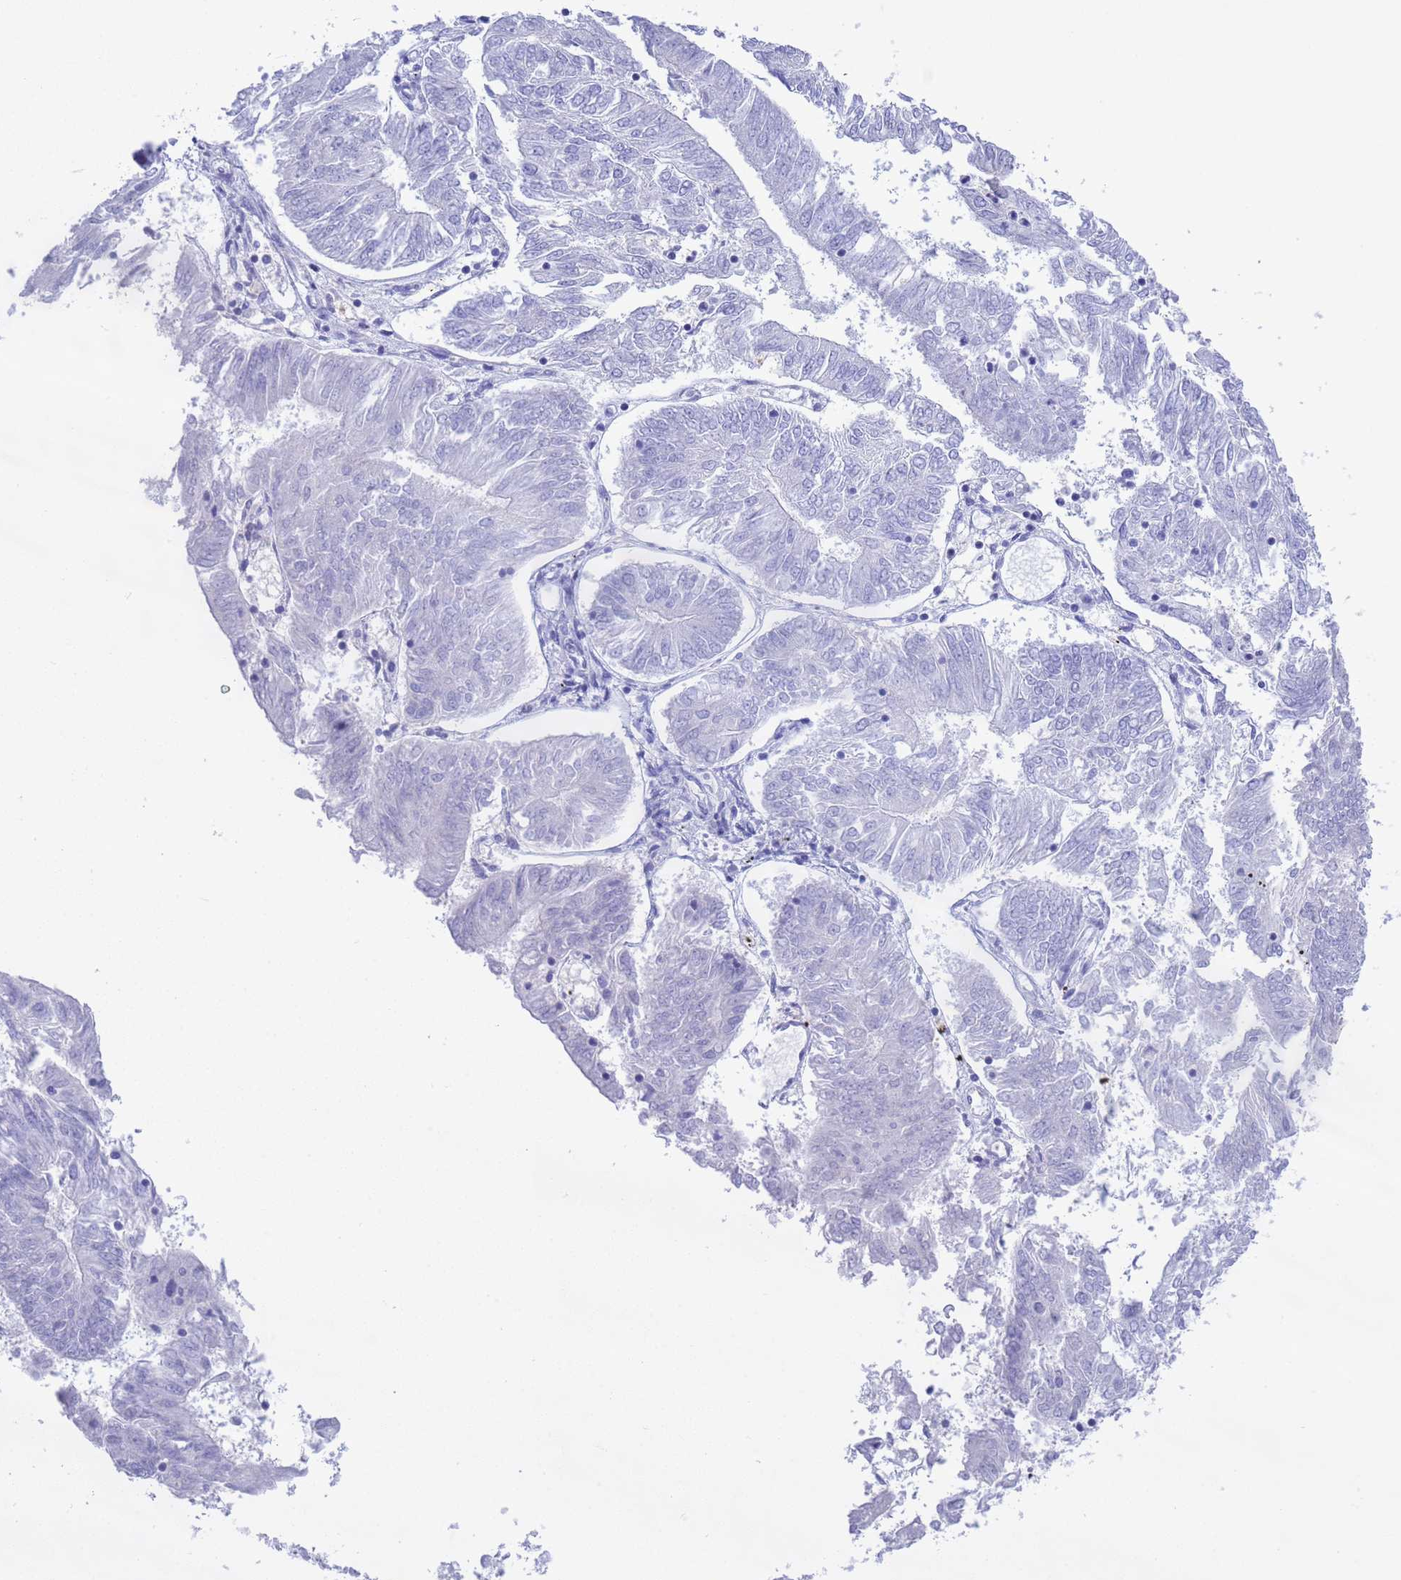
{"staining": {"intensity": "negative", "quantity": "none", "location": "none"}, "tissue": "endometrial cancer", "cell_type": "Tumor cells", "image_type": "cancer", "snomed": [{"axis": "morphology", "description": "Adenocarcinoma, NOS"}, {"axis": "topography", "description": "Endometrium"}], "caption": "IHC of endometrial adenocarcinoma displays no positivity in tumor cells.", "gene": "GSTM1", "patient": {"sex": "female", "age": 58}}